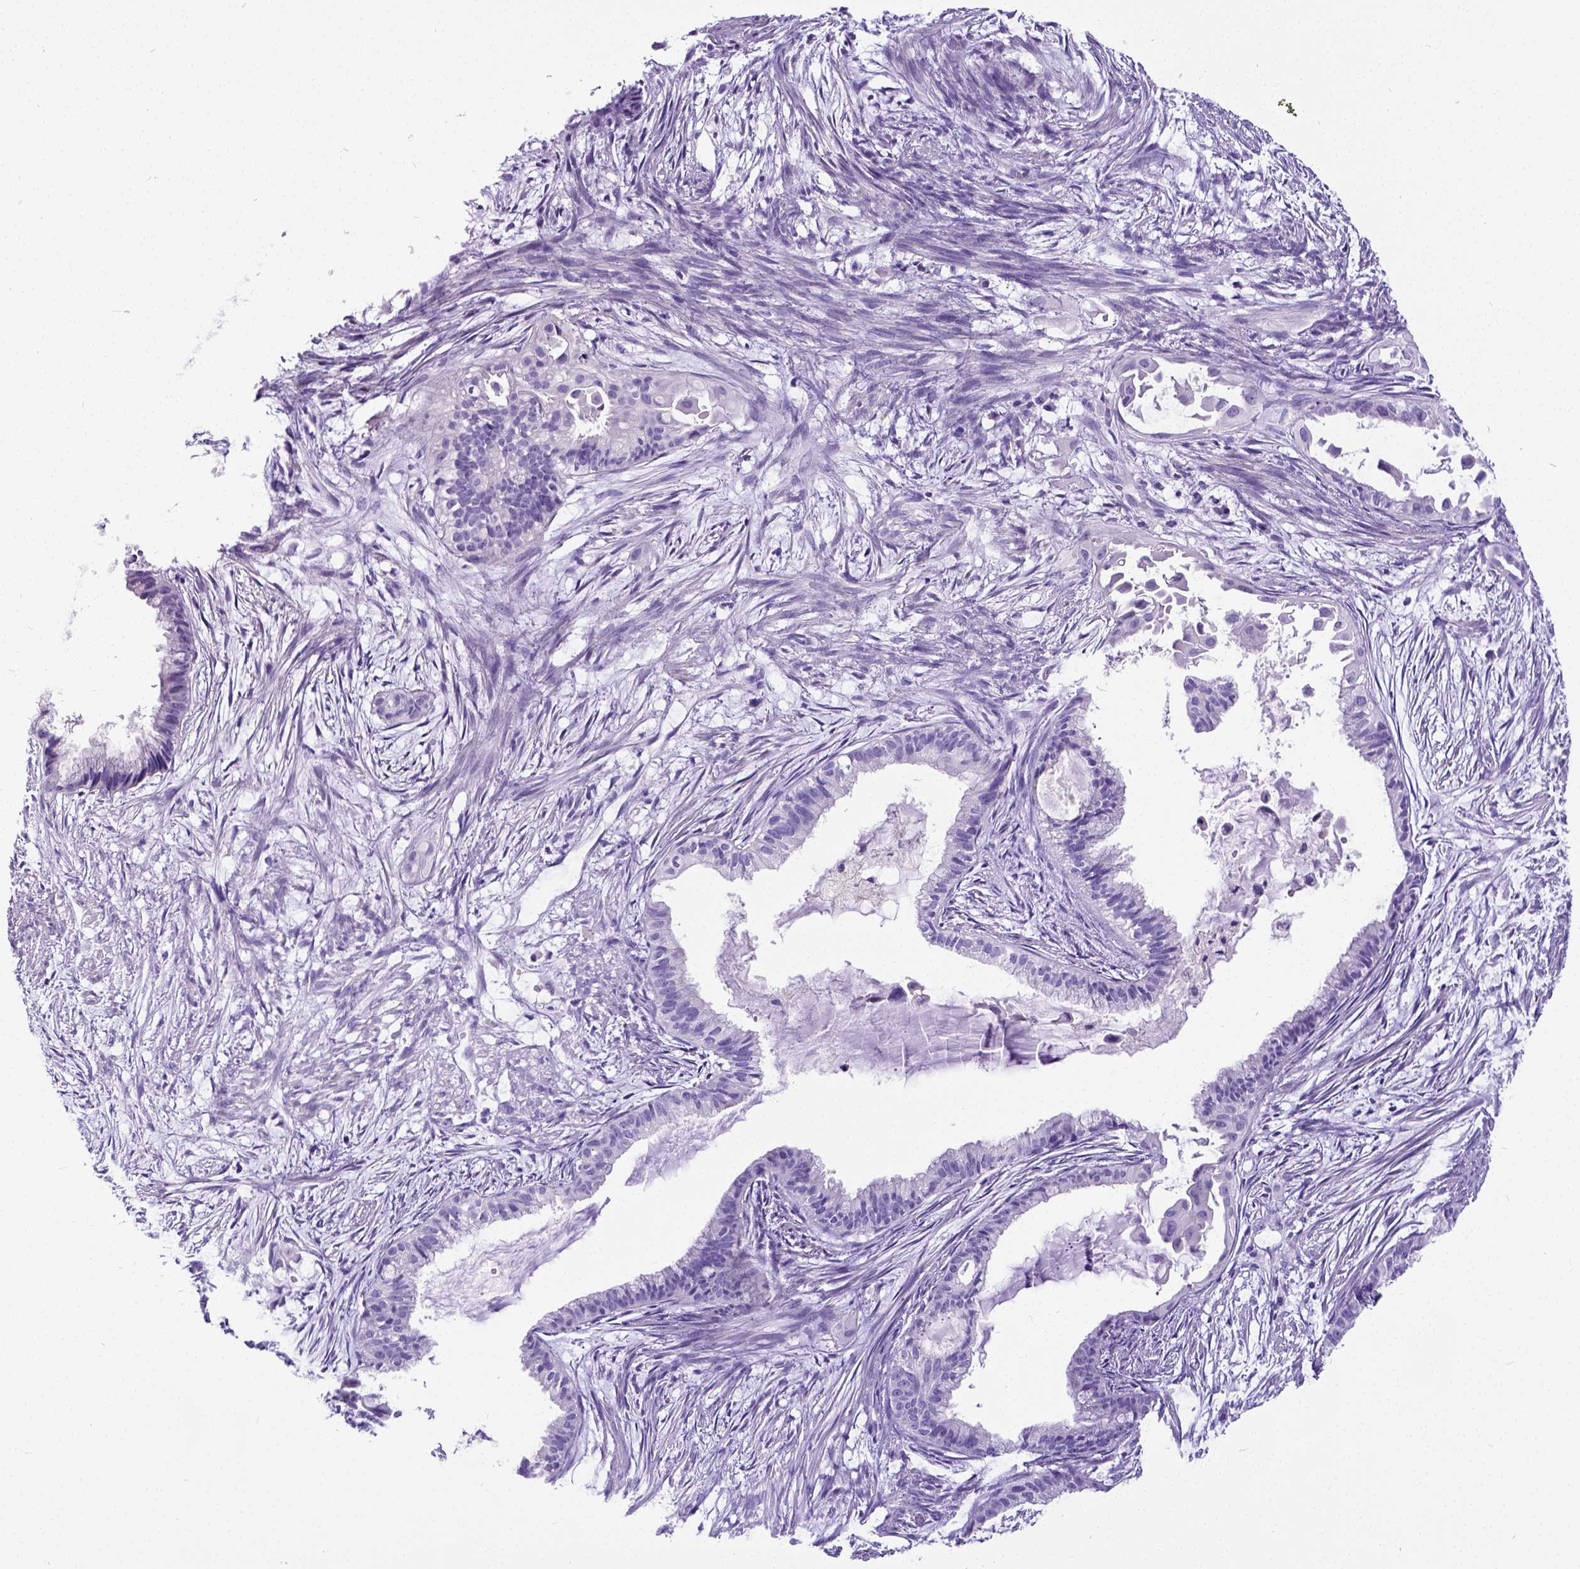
{"staining": {"intensity": "negative", "quantity": "none", "location": "none"}, "tissue": "endometrial cancer", "cell_type": "Tumor cells", "image_type": "cancer", "snomed": [{"axis": "morphology", "description": "Adenocarcinoma, NOS"}, {"axis": "topography", "description": "Endometrium"}], "caption": "This is an immunohistochemistry (IHC) micrograph of human adenocarcinoma (endometrial). There is no staining in tumor cells.", "gene": "SATB2", "patient": {"sex": "female", "age": 86}}